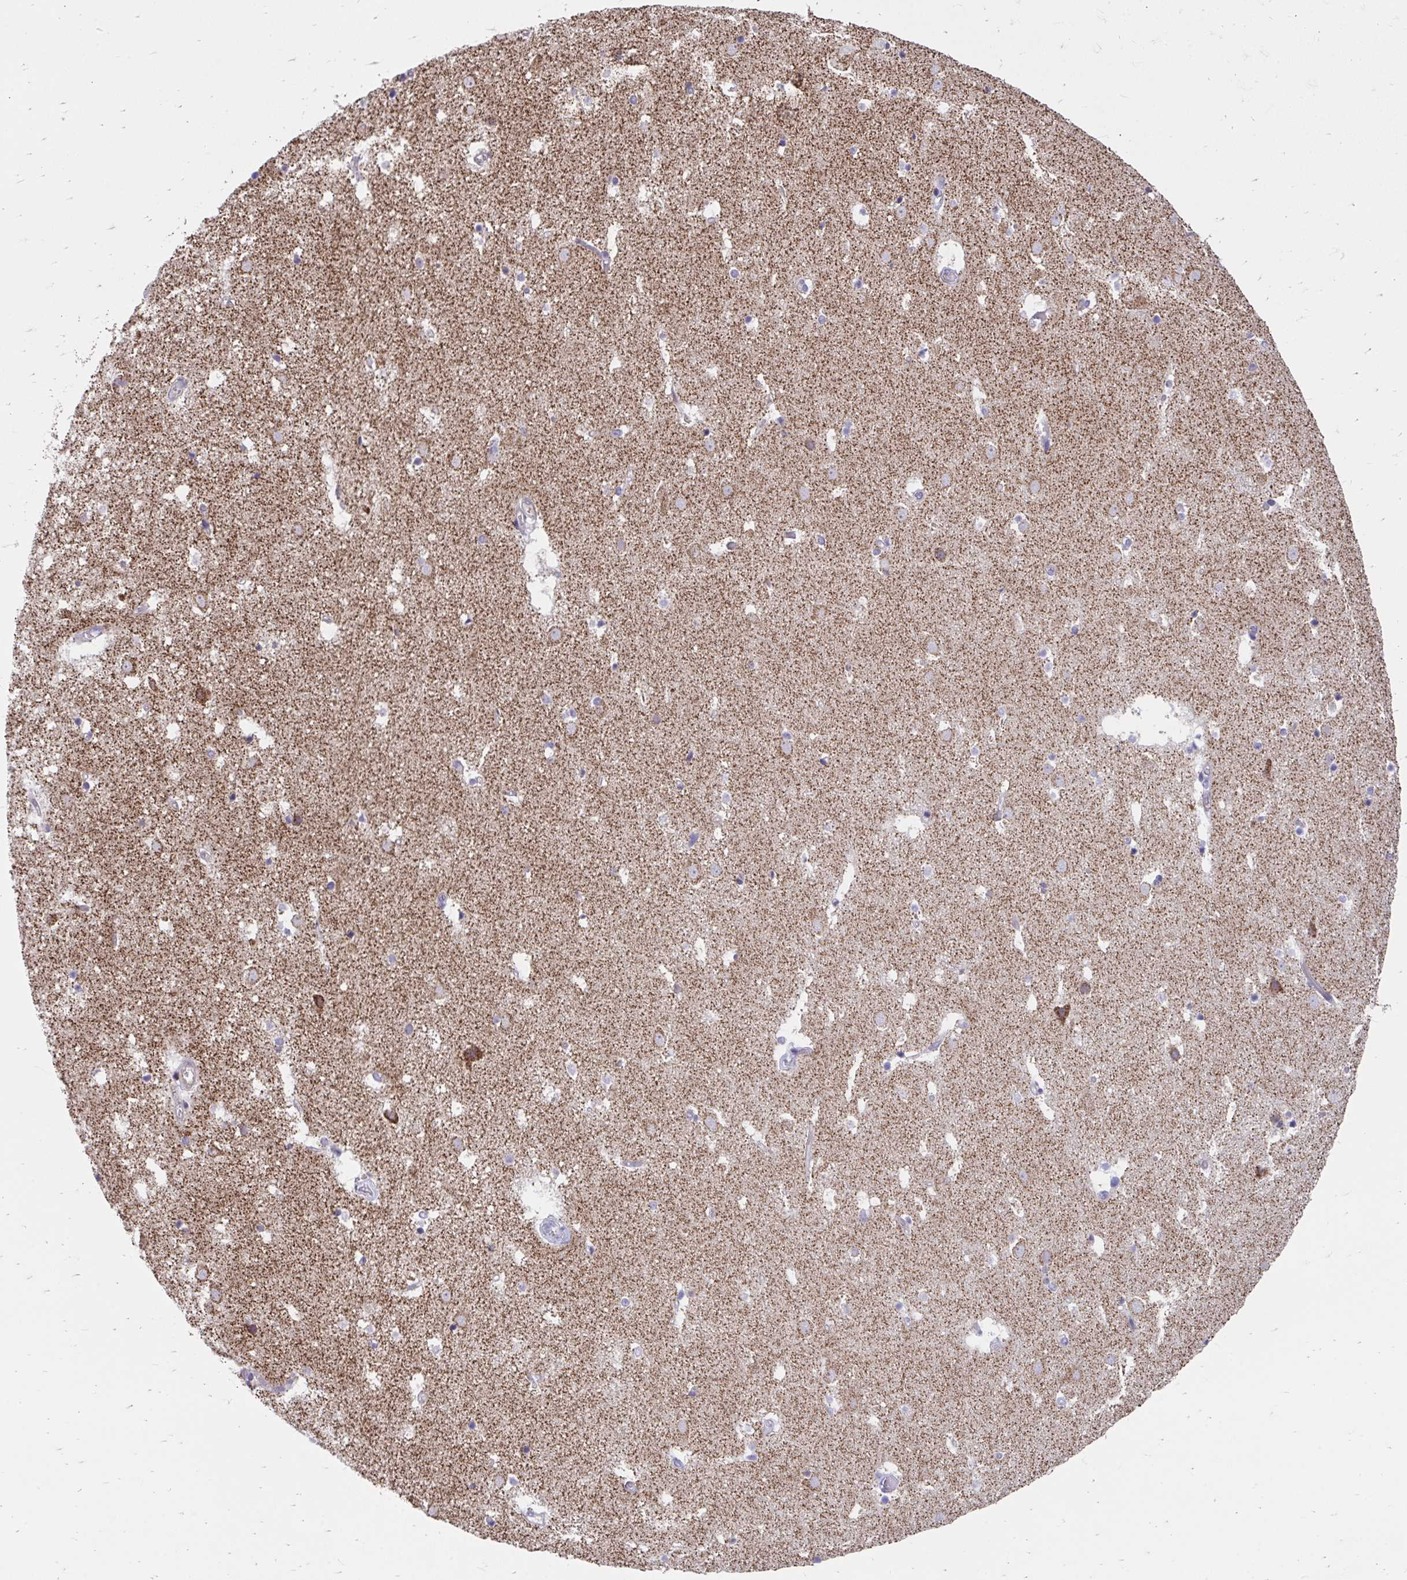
{"staining": {"intensity": "moderate", "quantity": "25%-75%", "location": "cytoplasmic/membranous"}, "tissue": "caudate", "cell_type": "Glial cells", "image_type": "normal", "snomed": [{"axis": "morphology", "description": "Normal tissue, NOS"}, {"axis": "topography", "description": "Lateral ventricle wall"}], "caption": "Caudate stained with DAB immunohistochemistry exhibits medium levels of moderate cytoplasmic/membranous expression in approximately 25%-75% of glial cells.", "gene": "FHIP1B", "patient": {"sex": "male", "age": 37}}